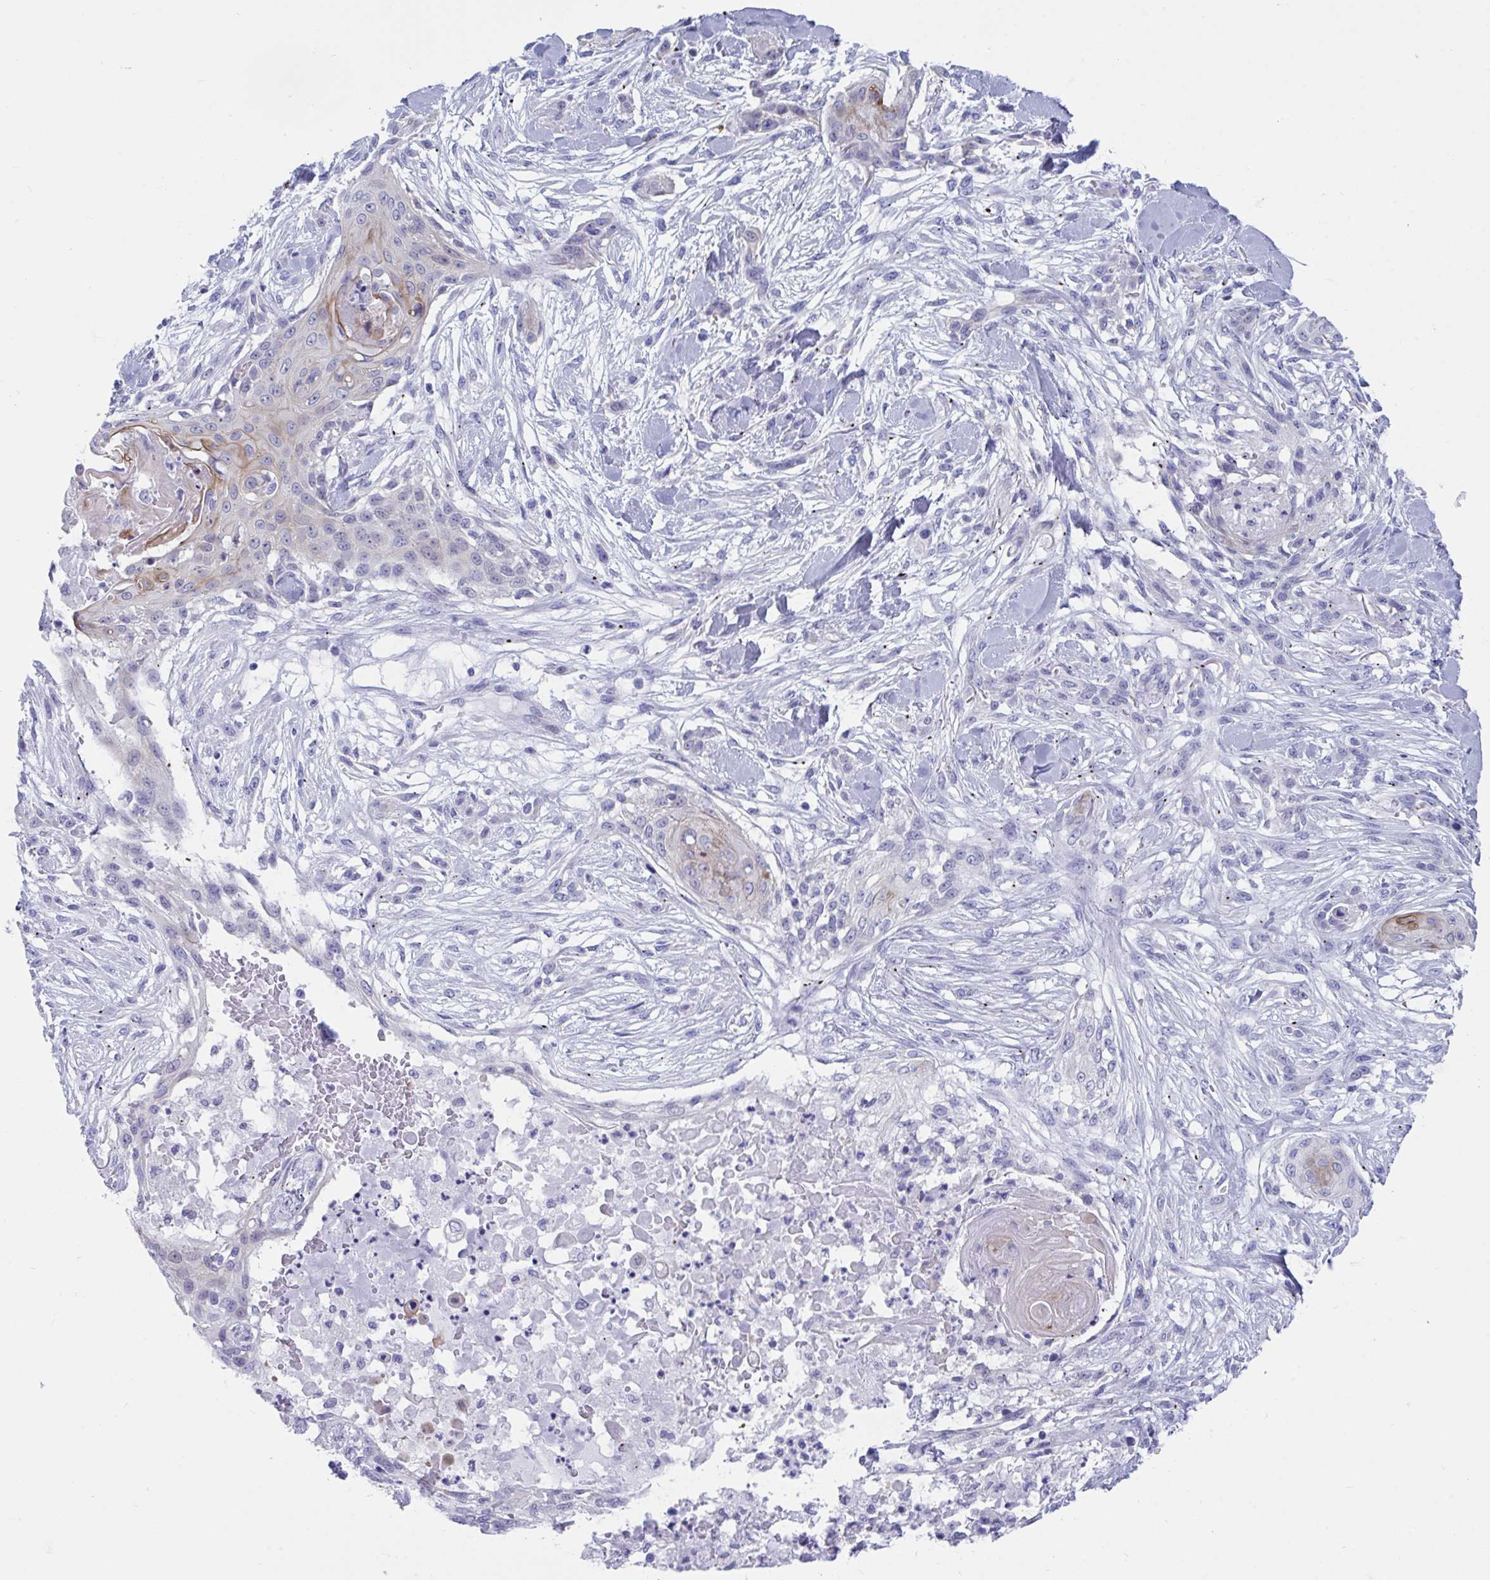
{"staining": {"intensity": "moderate", "quantity": "<25%", "location": "cytoplasmic/membranous"}, "tissue": "skin cancer", "cell_type": "Tumor cells", "image_type": "cancer", "snomed": [{"axis": "morphology", "description": "Squamous cell carcinoma, NOS"}, {"axis": "topography", "description": "Skin"}], "caption": "A brown stain highlights moderate cytoplasmic/membranous staining of a protein in squamous cell carcinoma (skin) tumor cells. (brown staining indicates protein expression, while blue staining denotes nuclei).", "gene": "TTC30B", "patient": {"sex": "female", "age": 59}}